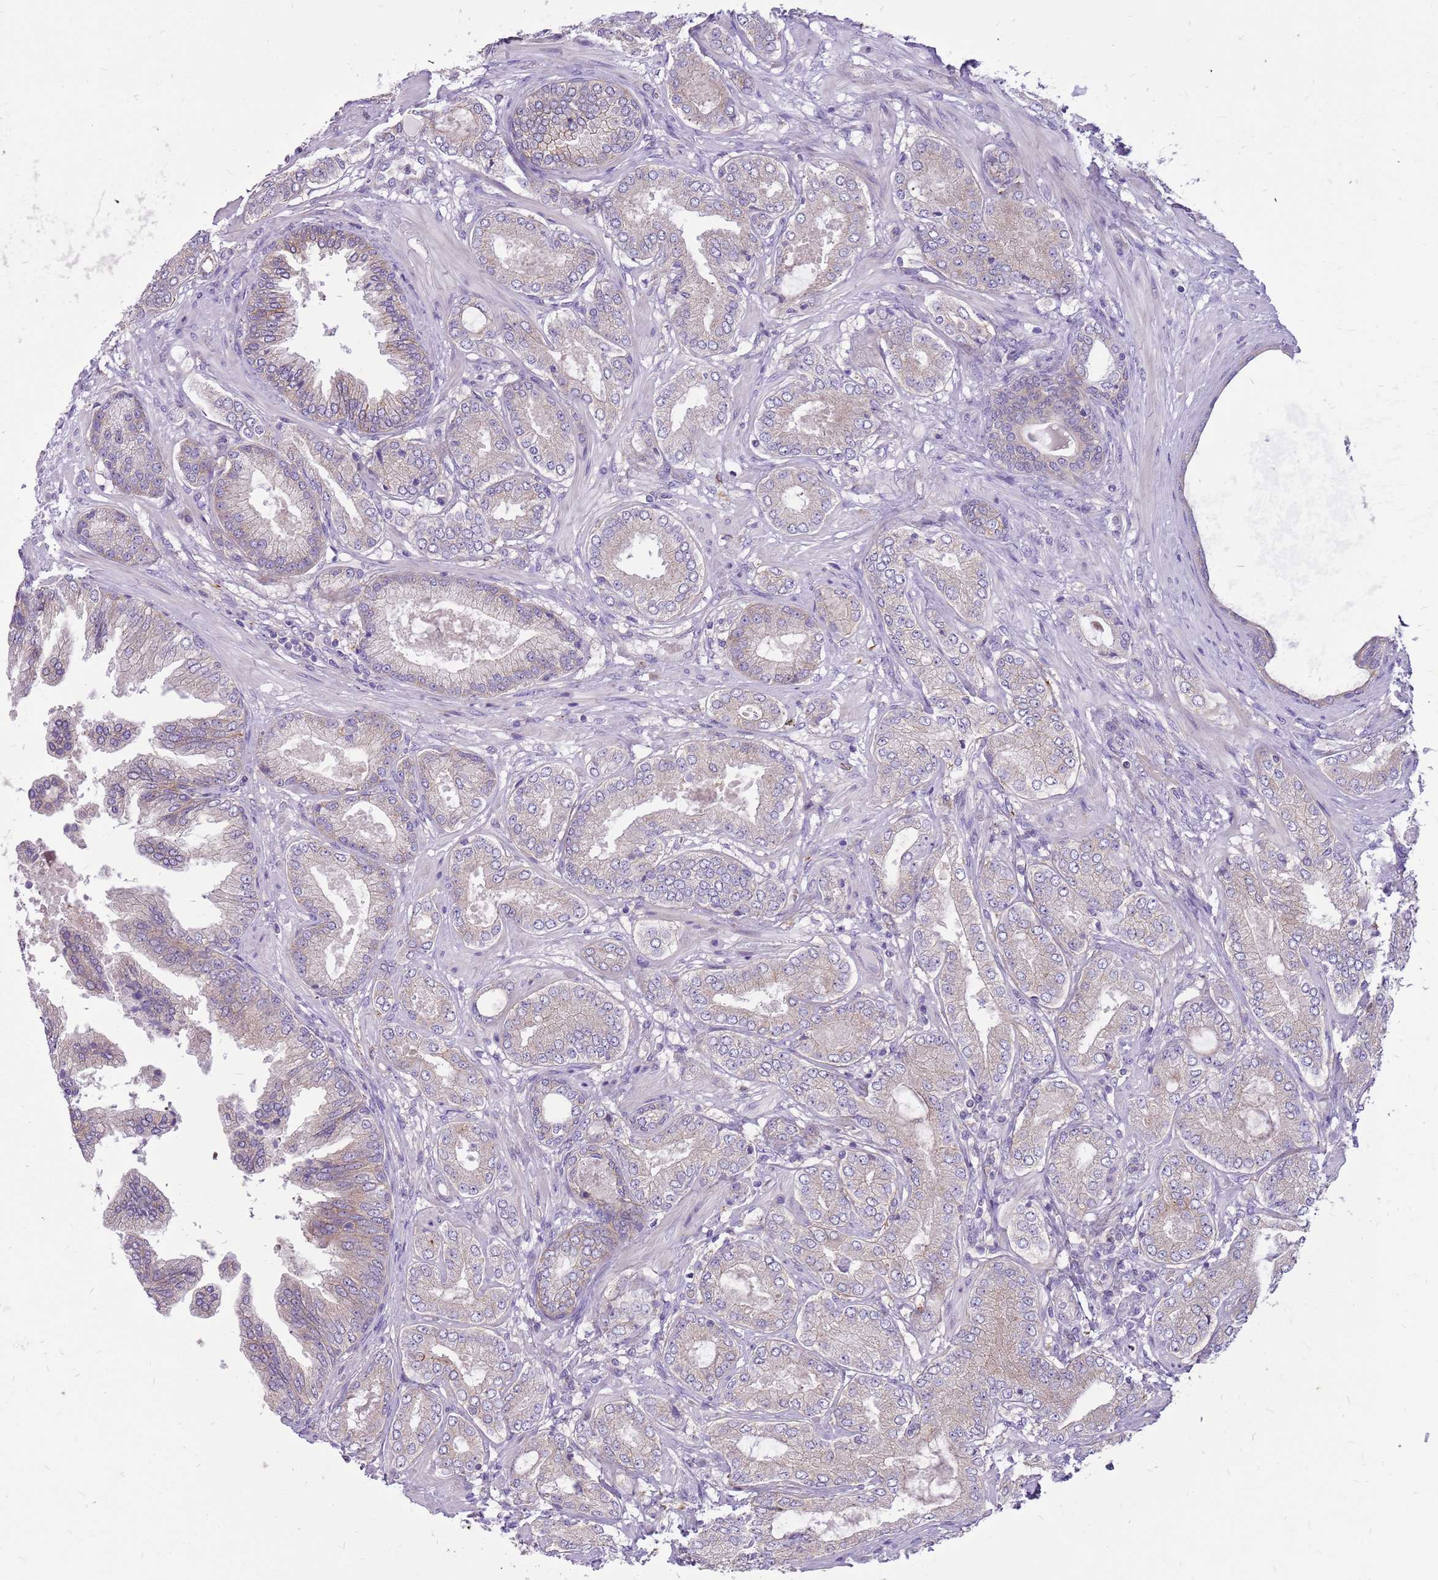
{"staining": {"intensity": "negative", "quantity": "none", "location": "none"}, "tissue": "prostate cancer", "cell_type": "Tumor cells", "image_type": "cancer", "snomed": [{"axis": "morphology", "description": "Adenocarcinoma, Low grade"}, {"axis": "topography", "description": "Prostate"}], "caption": "Protein analysis of prostate cancer reveals no significant staining in tumor cells. (DAB immunohistochemistry, high magnification).", "gene": "WDR90", "patient": {"sex": "male", "age": 63}}